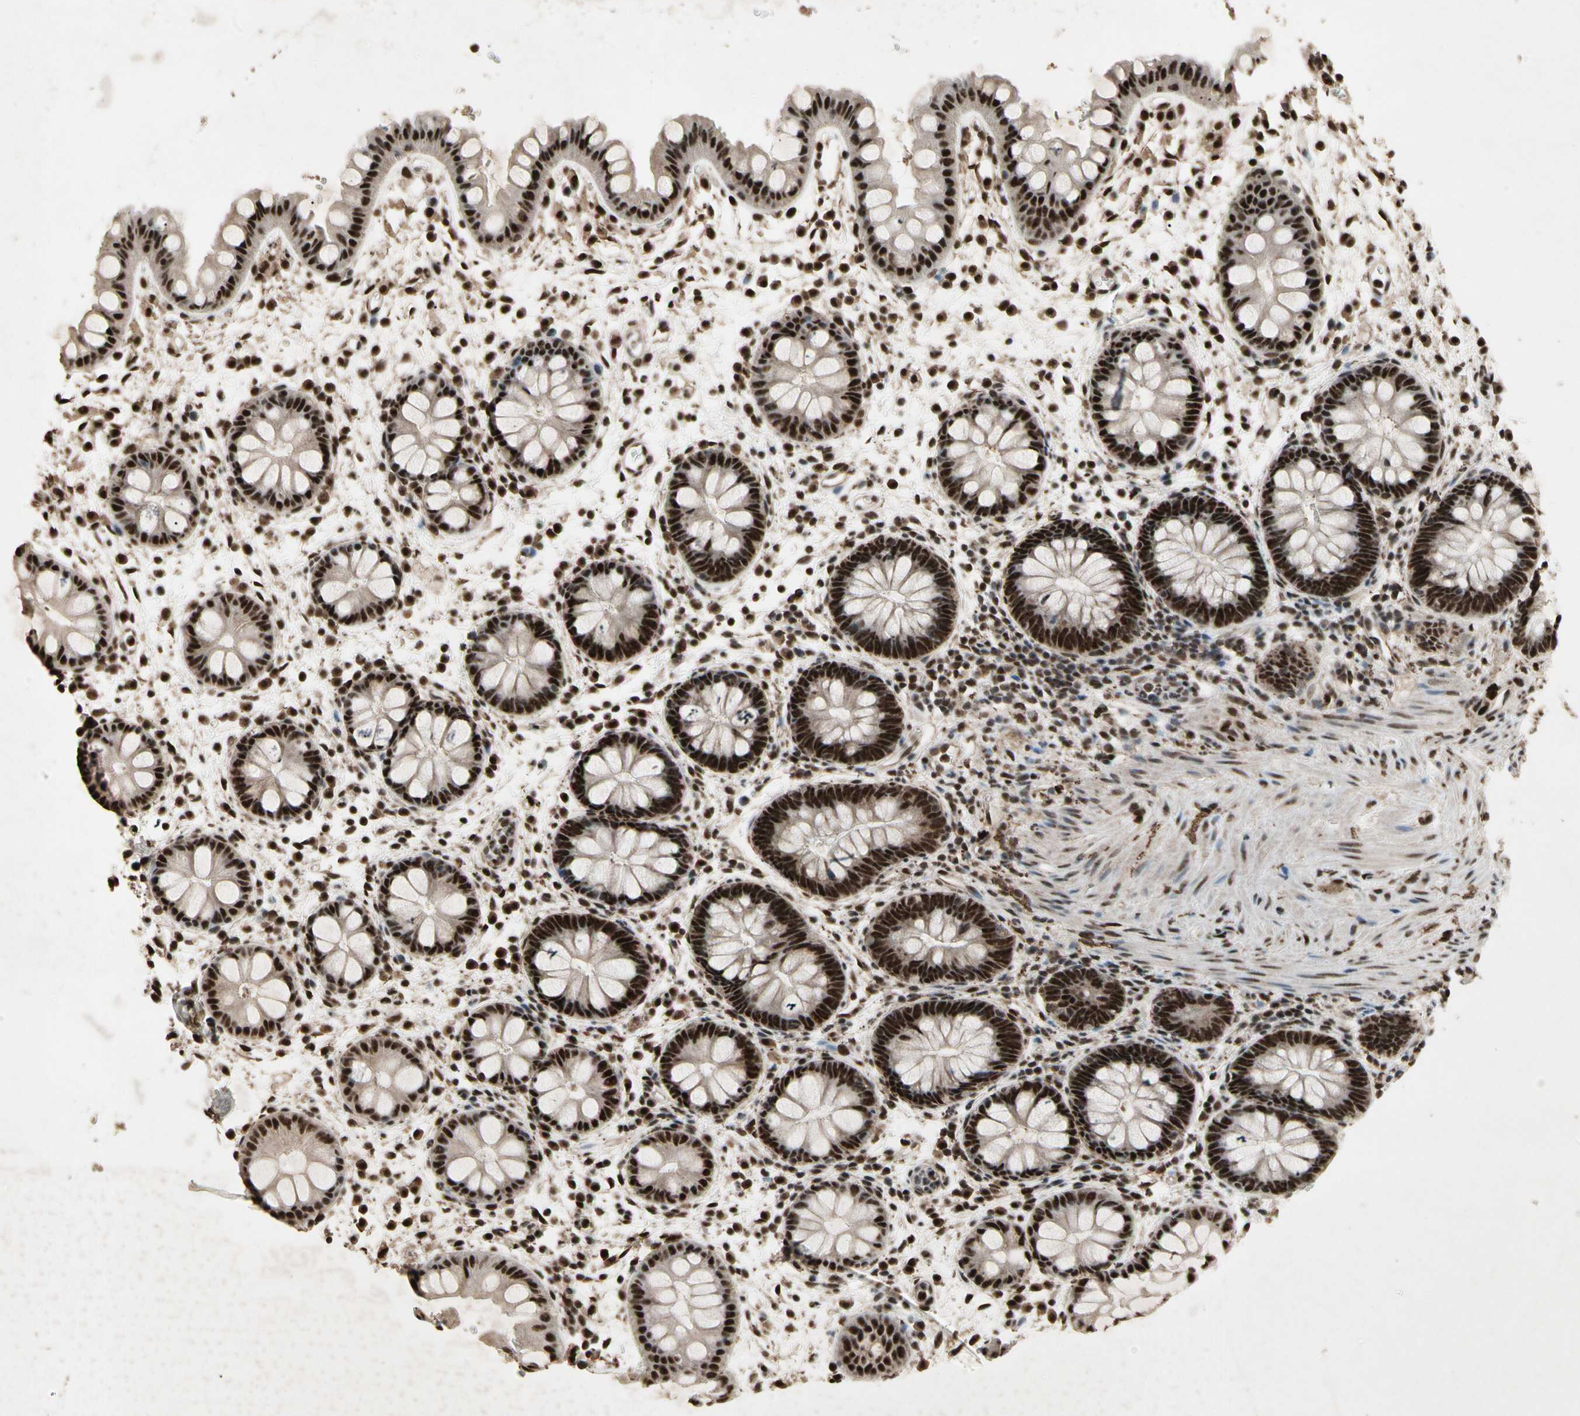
{"staining": {"intensity": "strong", "quantity": ">75%", "location": "nuclear"}, "tissue": "rectum", "cell_type": "Glandular cells", "image_type": "normal", "snomed": [{"axis": "morphology", "description": "Normal tissue, NOS"}, {"axis": "topography", "description": "Rectum"}], "caption": "A brown stain shows strong nuclear staining of a protein in glandular cells of unremarkable rectum.", "gene": "TBX2", "patient": {"sex": "female", "age": 24}}